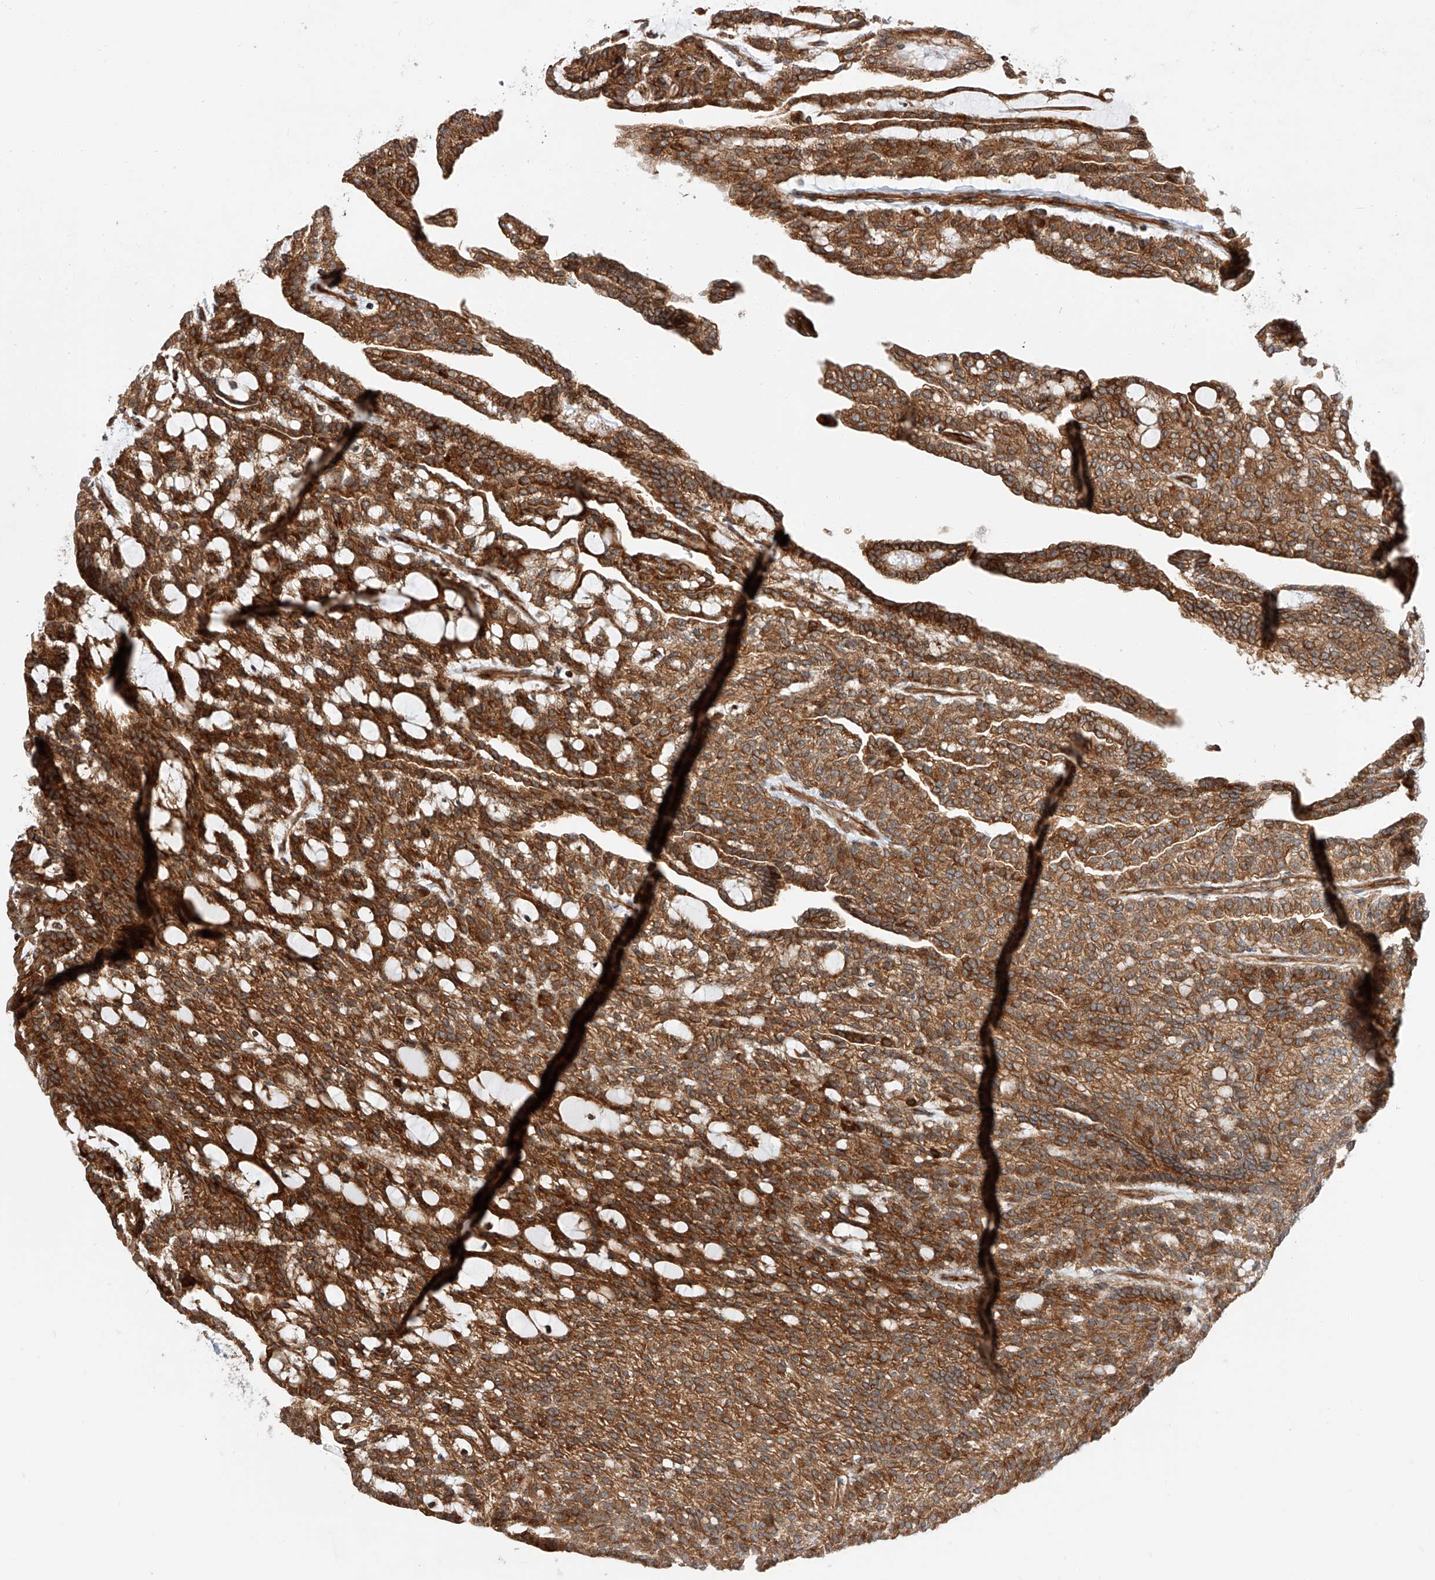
{"staining": {"intensity": "strong", "quantity": ">75%", "location": "cytoplasmic/membranous"}, "tissue": "renal cancer", "cell_type": "Tumor cells", "image_type": "cancer", "snomed": [{"axis": "morphology", "description": "Adenocarcinoma, NOS"}, {"axis": "topography", "description": "Kidney"}], "caption": "Immunohistochemical staining of renal cancer (adenocarcinoma) shows strong cytoplasmic/membranous protein expression in approximately >75% of tumor cells. (DAB IHC, brown staining for protein, blue staining for nuclei).", "gene": "ISCA2", "patient": {"sex": "male", "age": 63}}